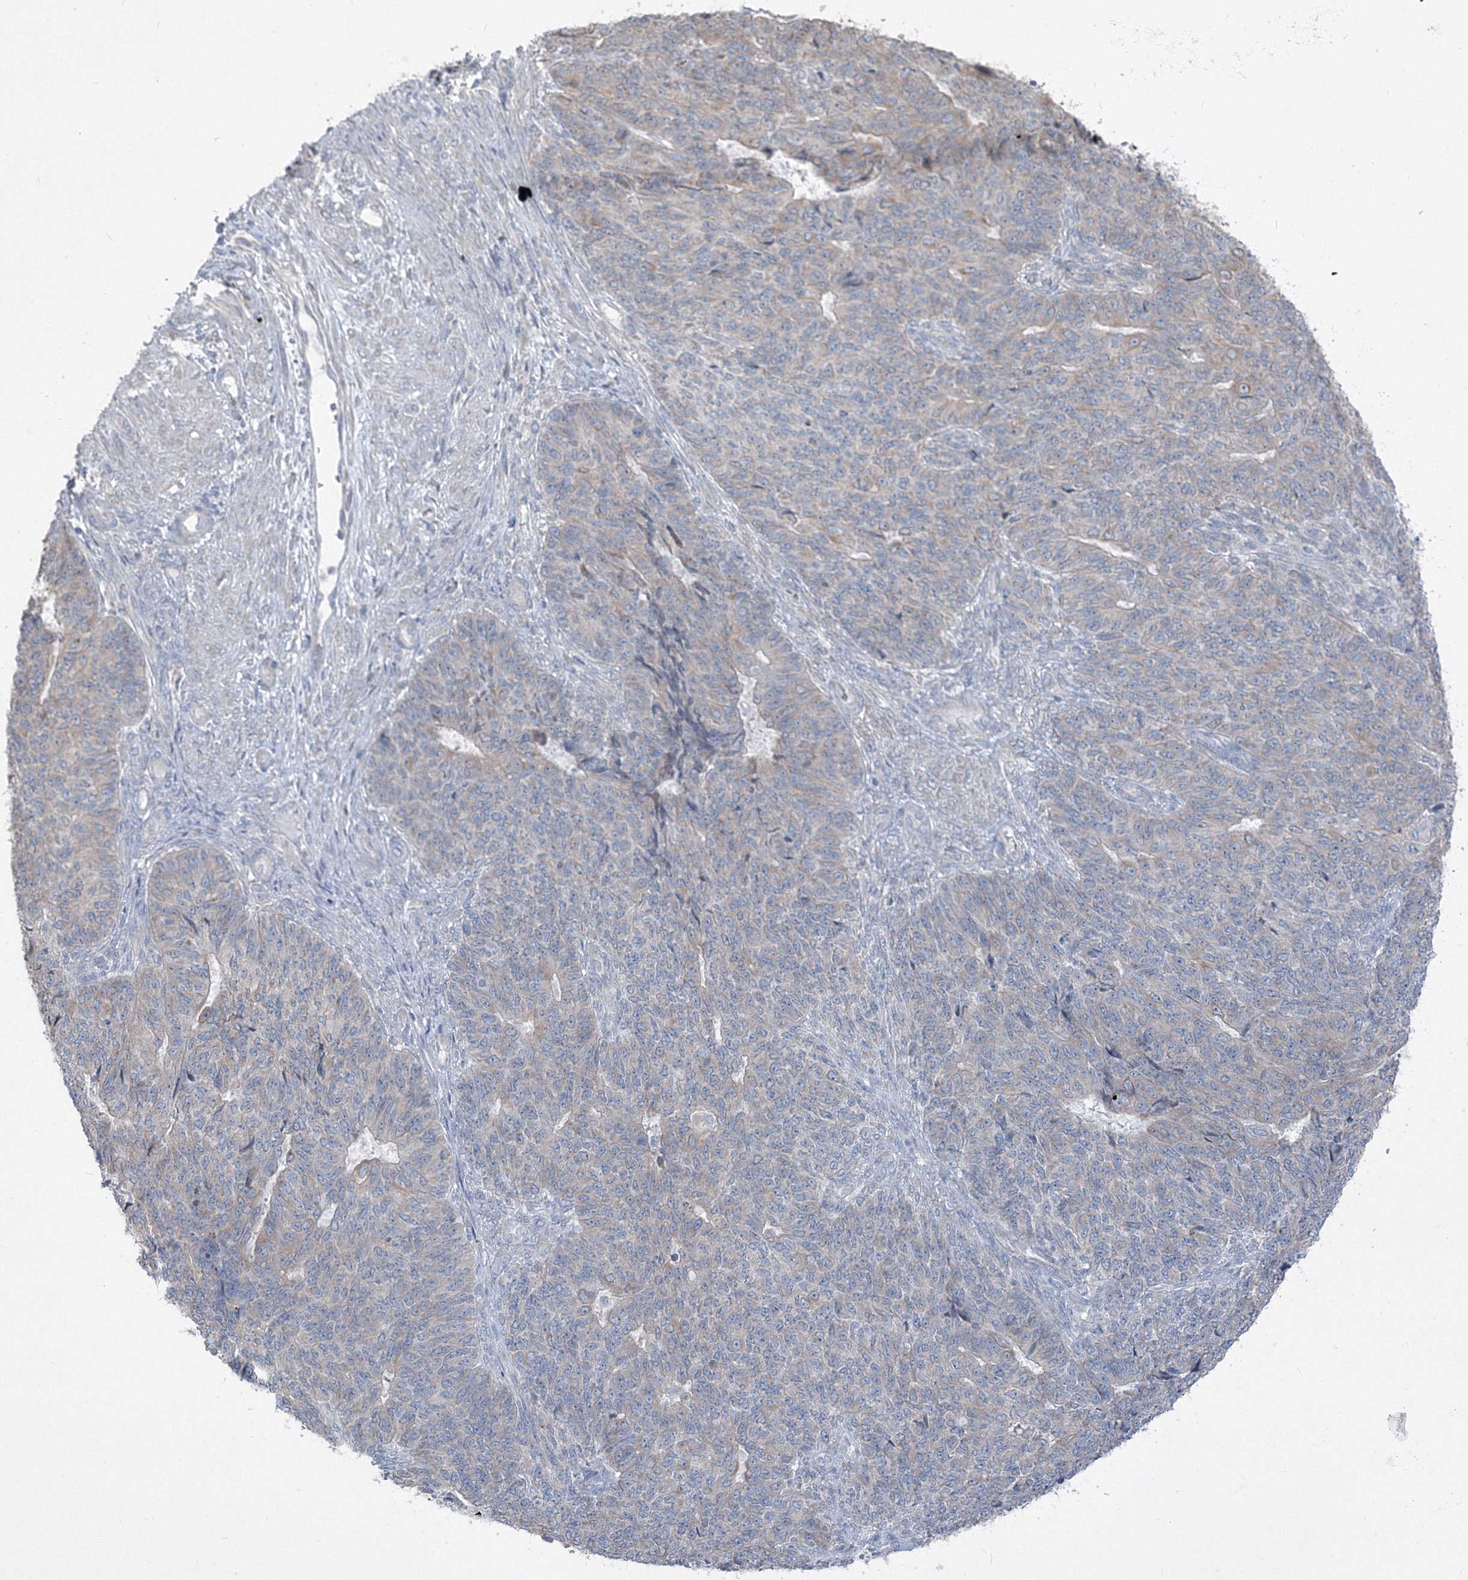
{"staining": {"intensity": "weak", "quantity": "<25%", "location": "cytoplasmic/membranous"}, "tissue": "endometrial cancer", "cell_type": "Tumor cells", "image_type": "cancer", "snomed": [{"axis": "morphology", "description": "Adenocarcinoma, NOS"}, {"axis": "topography", "description": "Endometrium"}], "caption": "Protein analysis of adenocarcinoma (endometrial) exhibits no significant staining in tumor cells. Brightfield microscopy of immunohistochemistry (IHC) stained with DAB (brown) and hematoxylin (blue), captured at high magnification.", "gene": "IFNAR1", "patient": {"sex": "female", "age": 32}}